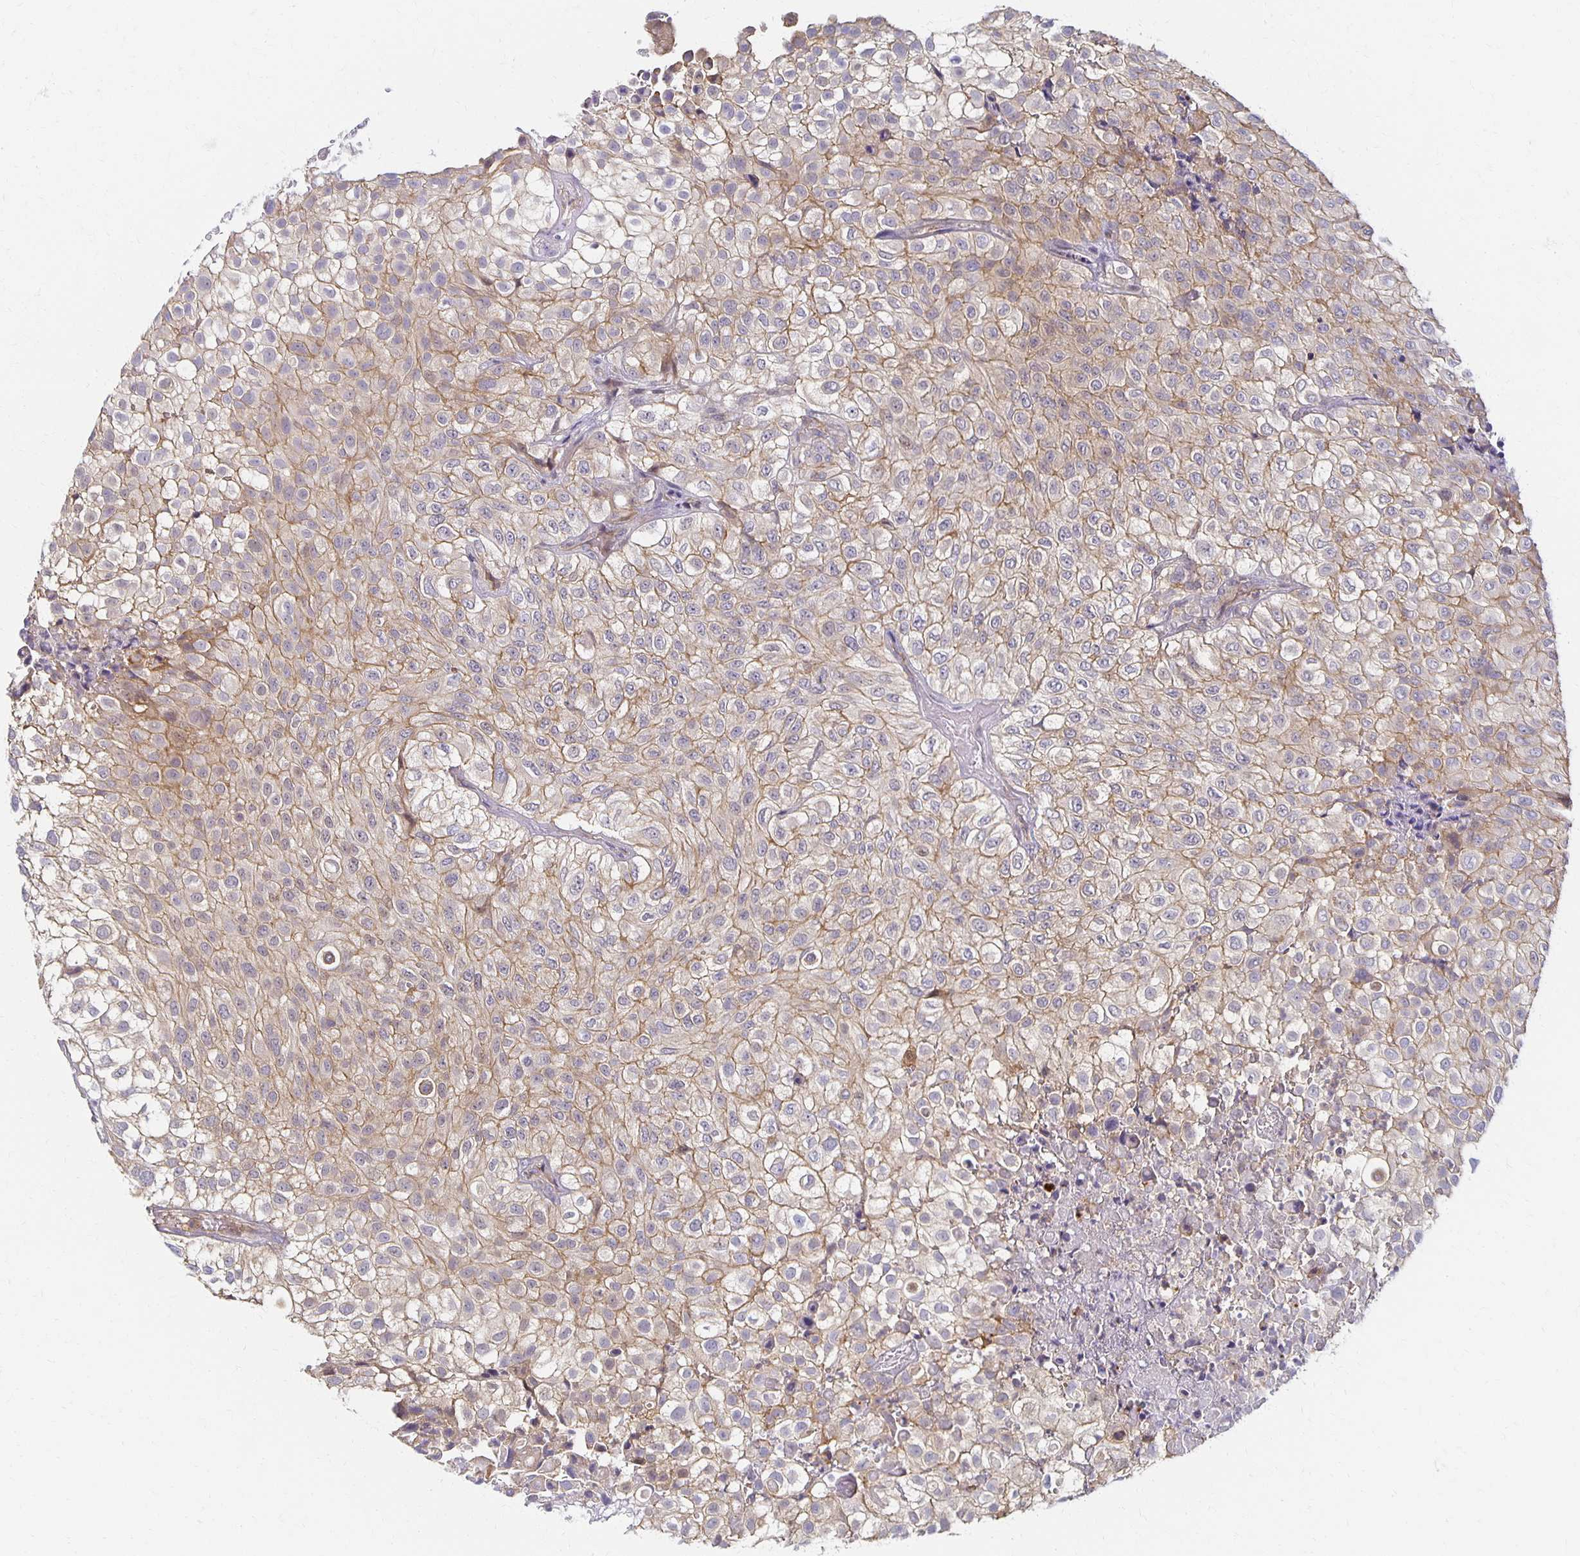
{"staining": {"intensity": "weak", "quantity": "25%-75%", "location": "cytoplasmic/membranous"}, "tissue": "urothelial cancer", "cell_type": "Tumor cells", "image_type": "cancer", "snomed": [{"axis": "morphology", "description": "Urothelial carcinoma, High grade"}, {"axis": "topography", "description": "Urinary bladder"}], "caption": "Tumor cells exhibit low levels of weak cytoplasmic/membranous expression in about 25%-75% of cells in human urothelial cancer. Ihc stains the protein in brown and the nuclei are stained blue.", "gene": "SORL1", "patient": {"sex": "male", "age": 56}}